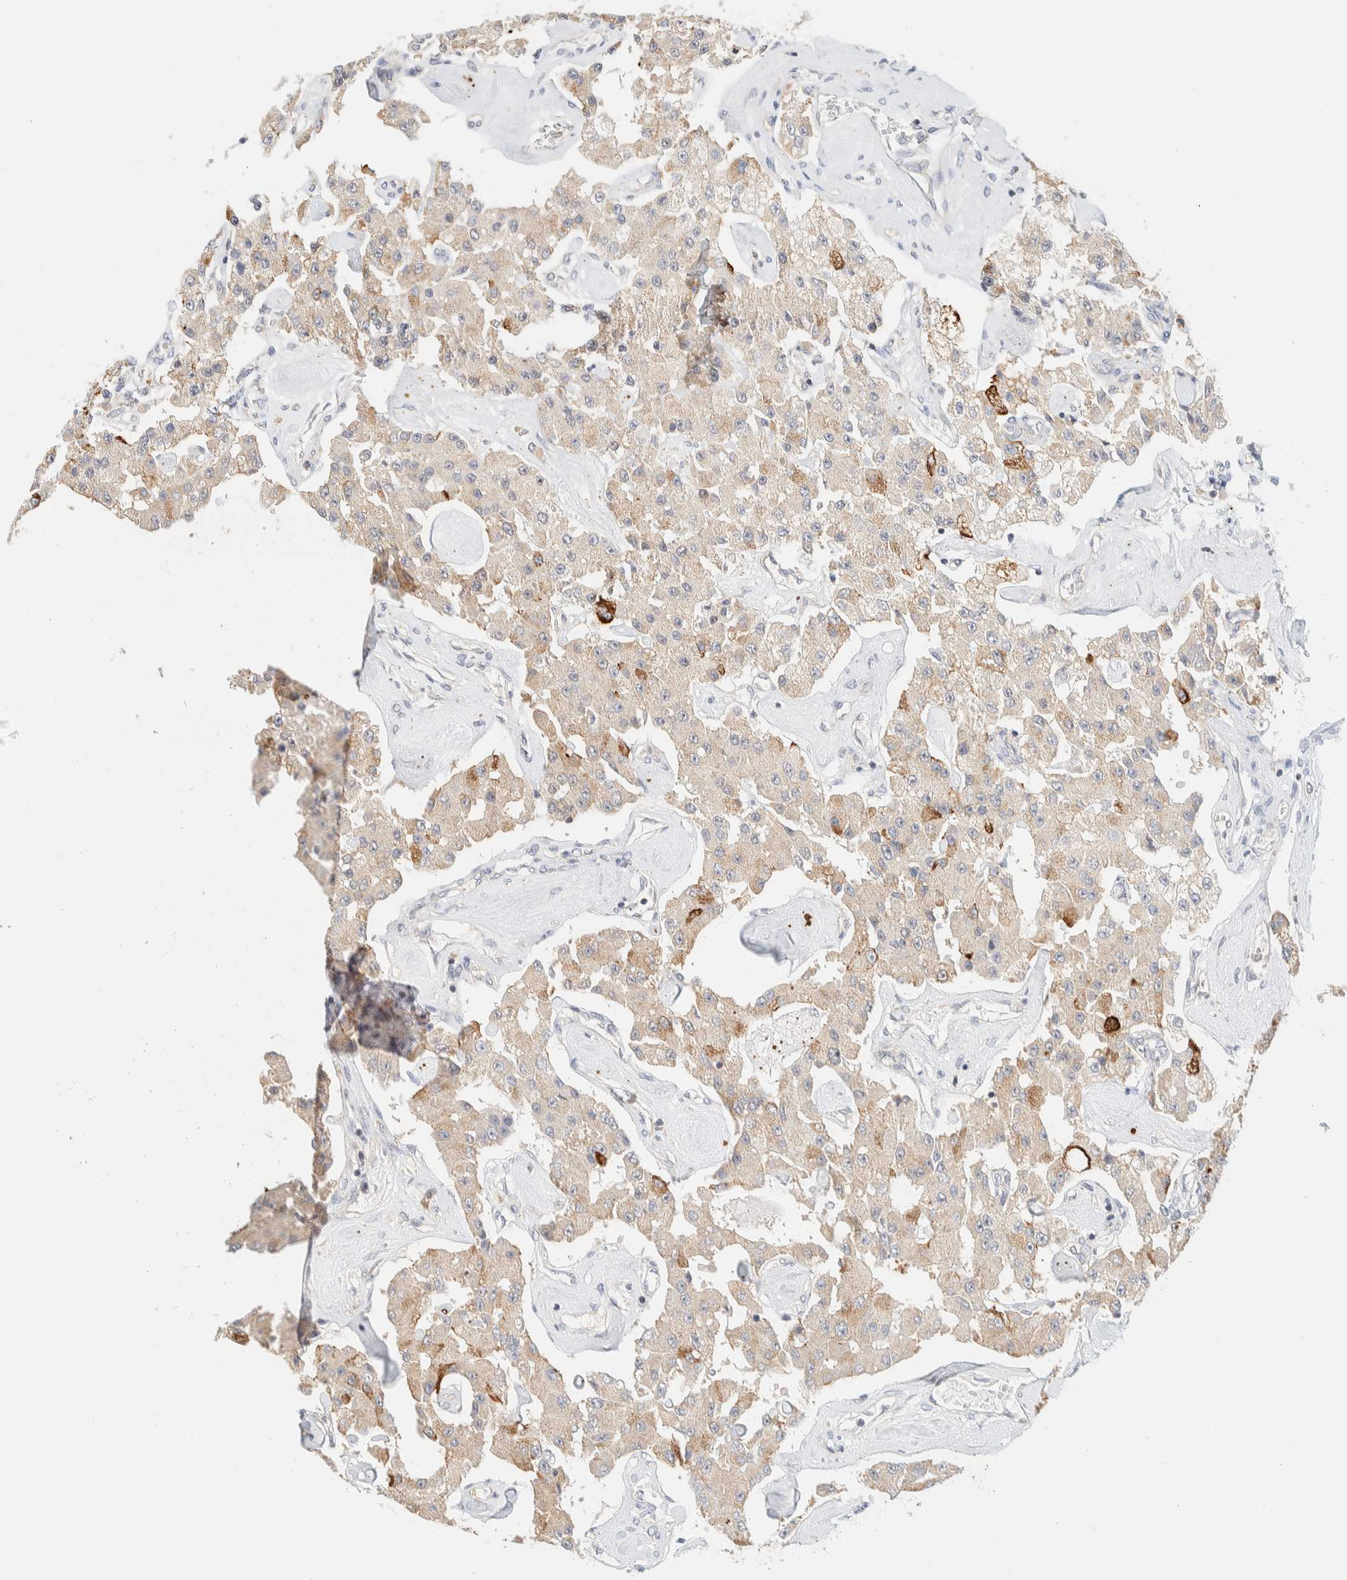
{"staining": {"intensity": "strong", "quantity": "<25%", "location": "cytoplasmic/membranous"}, "tissue": "carcinoid", "cell_type": "Tumor cells", "image_type": "cancer", "snomed": [{"axis": "morphology", "description": "Carcinoid, malignant, NOS"}, {"axis": "topography", "description": "Pancreas"}], "caption": "Immunohistochemistry (IHC) (DAB (3,3'-diaminobenzidine)) staining of carcinoid displays strong cytoplasmic/membranous protein expression in about <25% of tumor cells.", "gene": "TBC1D8B", "patient": {"sex": "male", "age": 41}}